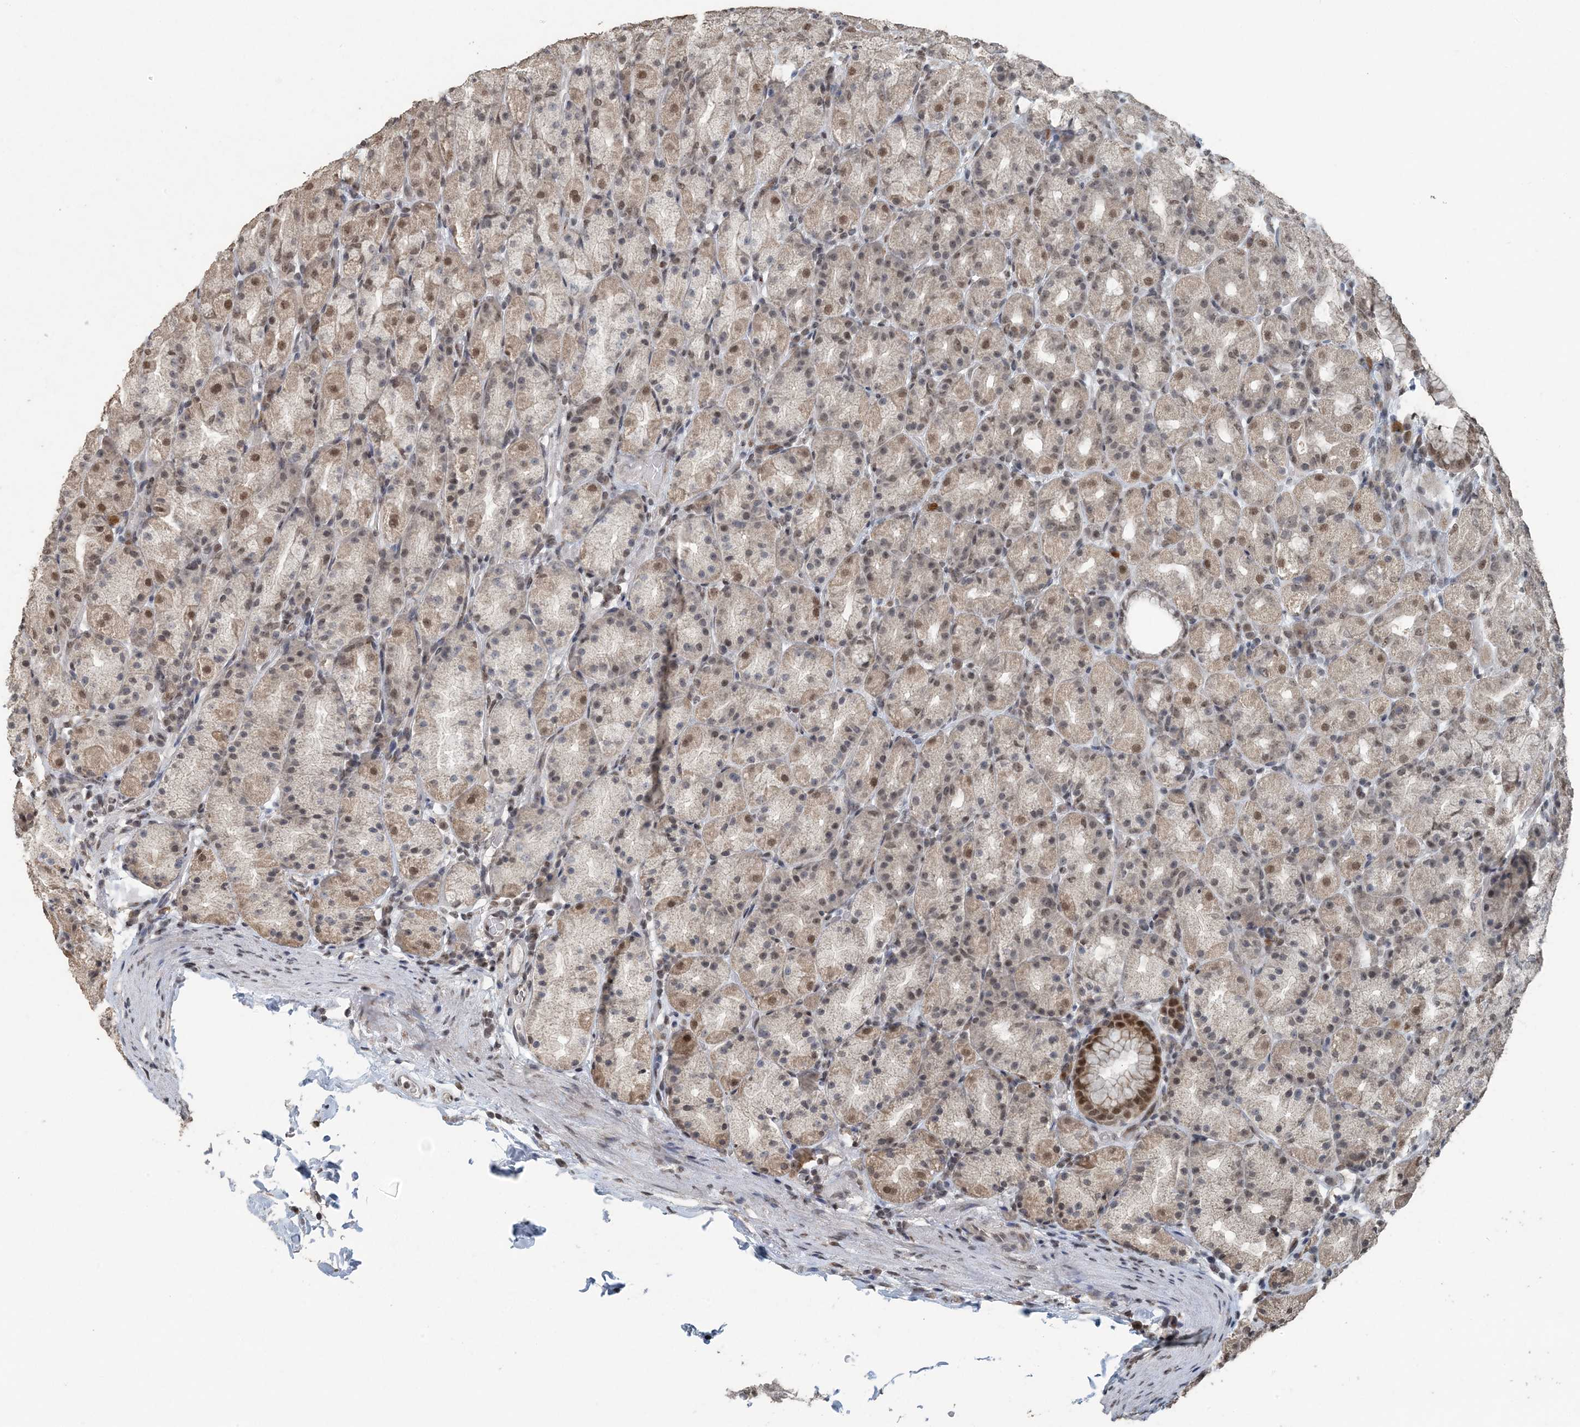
{"staining": {"intensity": "moderate", "quantity": "<25%", "location": "nuclear"}, "tissue": "stomach", "cell_type": "Glandular cells", "image_type": "normal", "snomed": [{"axis": "morphology", "description": "Normal tissue, NOS"}, {"axis": "topography", "description": "Stomach, upper"}], "caption": "A high-resolution micrograph shows immunohistochemistry staining of benign stomach, which exhibits moderate nuclear staining in about <25% of glandular cells.", "gene": "MBD2", "patient": {"sex": "male", "age": 68}}